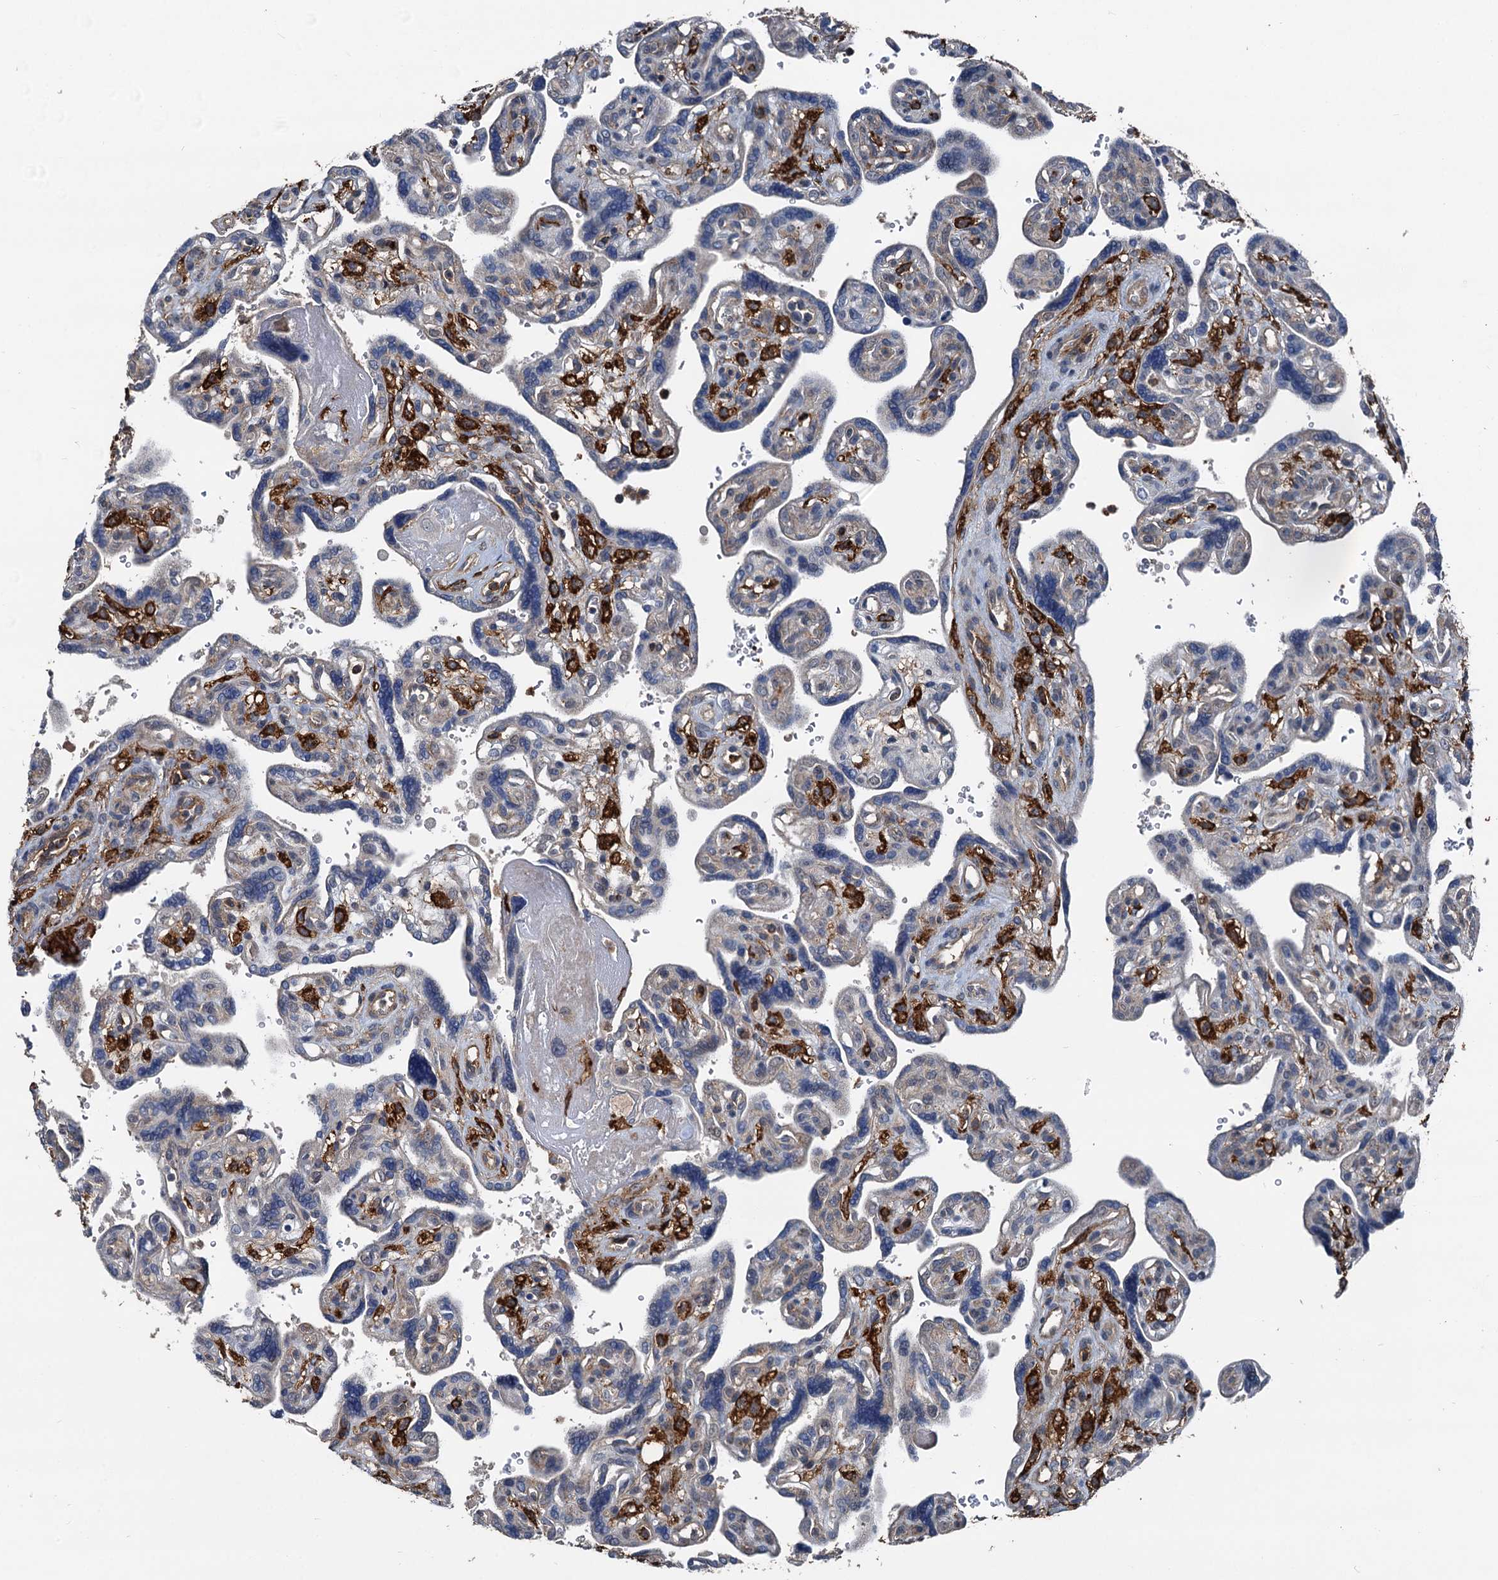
{"staining": {"intensity": "weak", "quantity": "25%-75%", "location": "cytoplasmic/membranous"}, "tissue": "placenta", "cell_type": "Trophoblastic cells", "image_type": "normal", "snomed": [{"axis": "morphology", "description": "Normal tissue, NOS"}, {"axis": "topography", "description": "Placenta"}], "caption": "Protein expression analysis of normal human placenta reveals weak cytoplasmic/membranous expression in about 25%-75% of trophoblastic cells.", "gene": "PLEKHO2", "patient": {"sex": "female", "age": 39}}